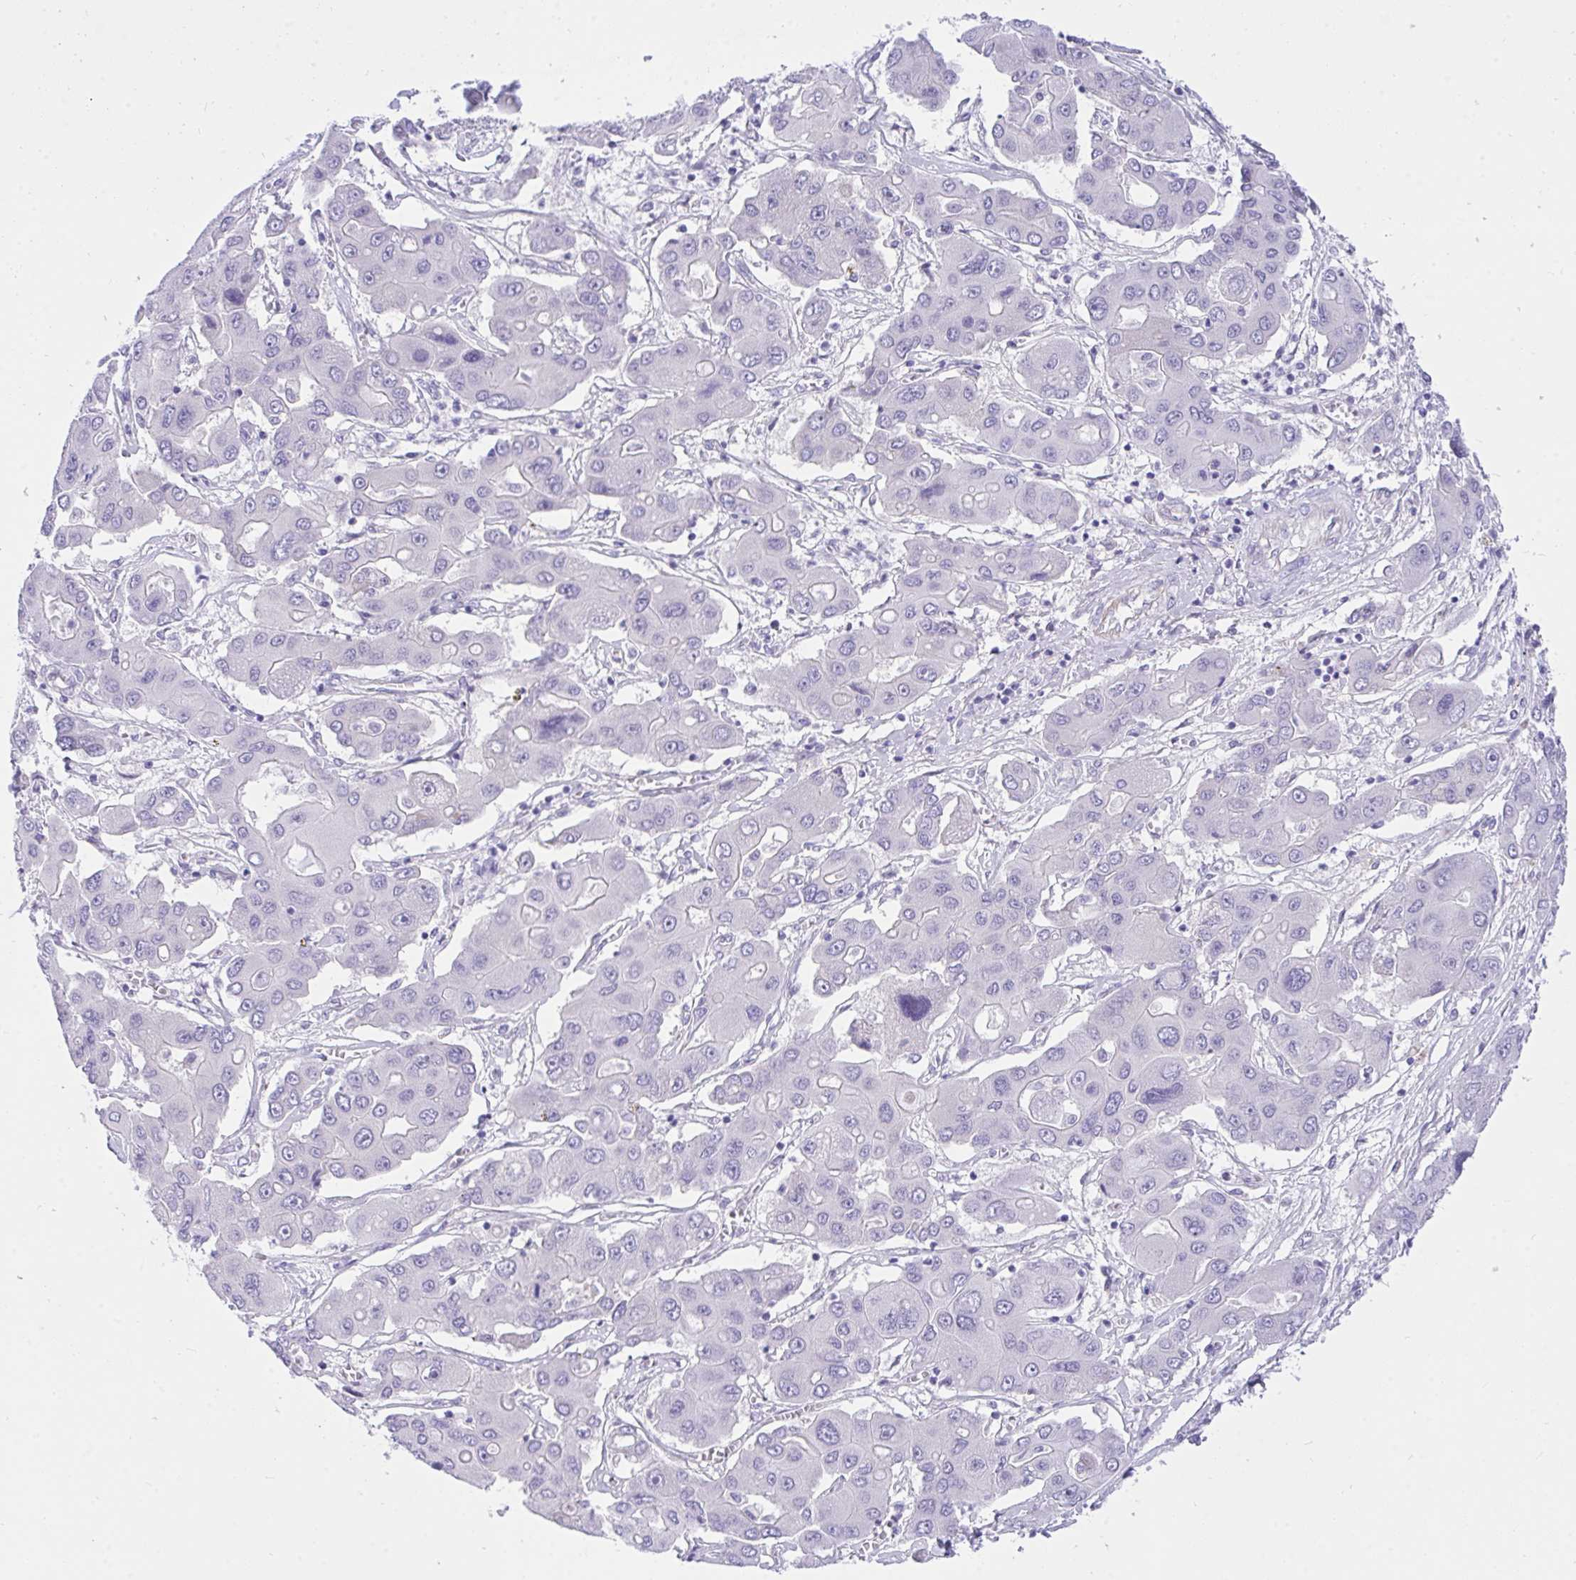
{"staining": {"intensity": "negative", "quantity": "none", "location": "none"}, "tissue": "liver cancer", "cell_type": "Tumor cells", "image_type": "cancer", "snomed": [{"axis": "morphology", "description": "Cholangiocarcinoma"}, {"axis": "topography", "description": "Liver"}], "caption": "IHC of cholangiocarcinoma (liver) shows no expression in tumor cells.", "gene": "TLN2", "patient": {"sex": "male", "age": 67}}